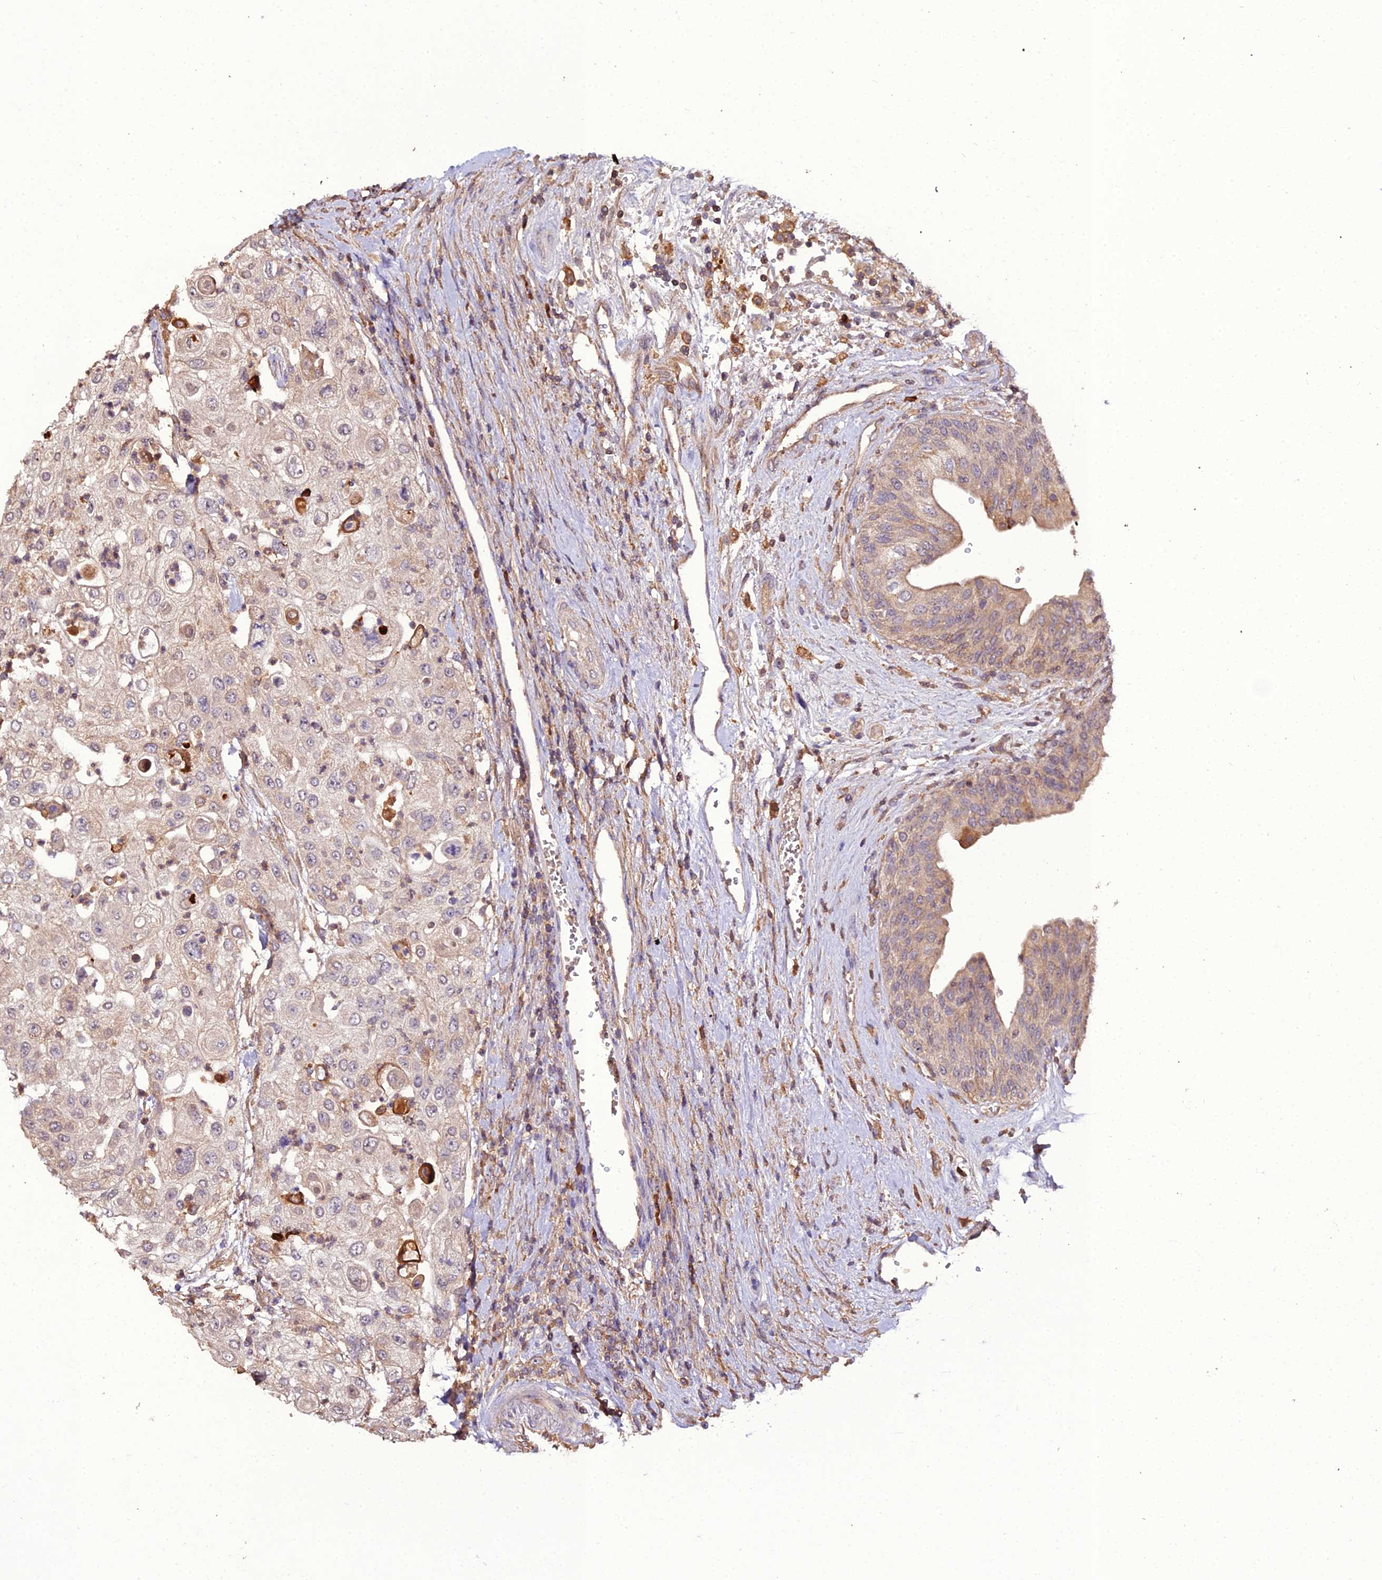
{"staining": {"intensity": "weak", "quantity": "<25%", "location": "cytoplasmic/membranous"}, "tissue": "urothelial cancer", "cell_type": "Tumor cells", "image_type": "cancer", "snomed": [{"axis": "morphology", "description": "Urothelial carcinoma, High grade"}, {"axis": "topography", "description": "Urinary bladder"}], "caption": "A micrograph of urothelial cancer stained for a protein demonstrates no brown staining in tumor cells.", "gene": "KCTD16", "patient": {"sex": "female", "age": 79}}